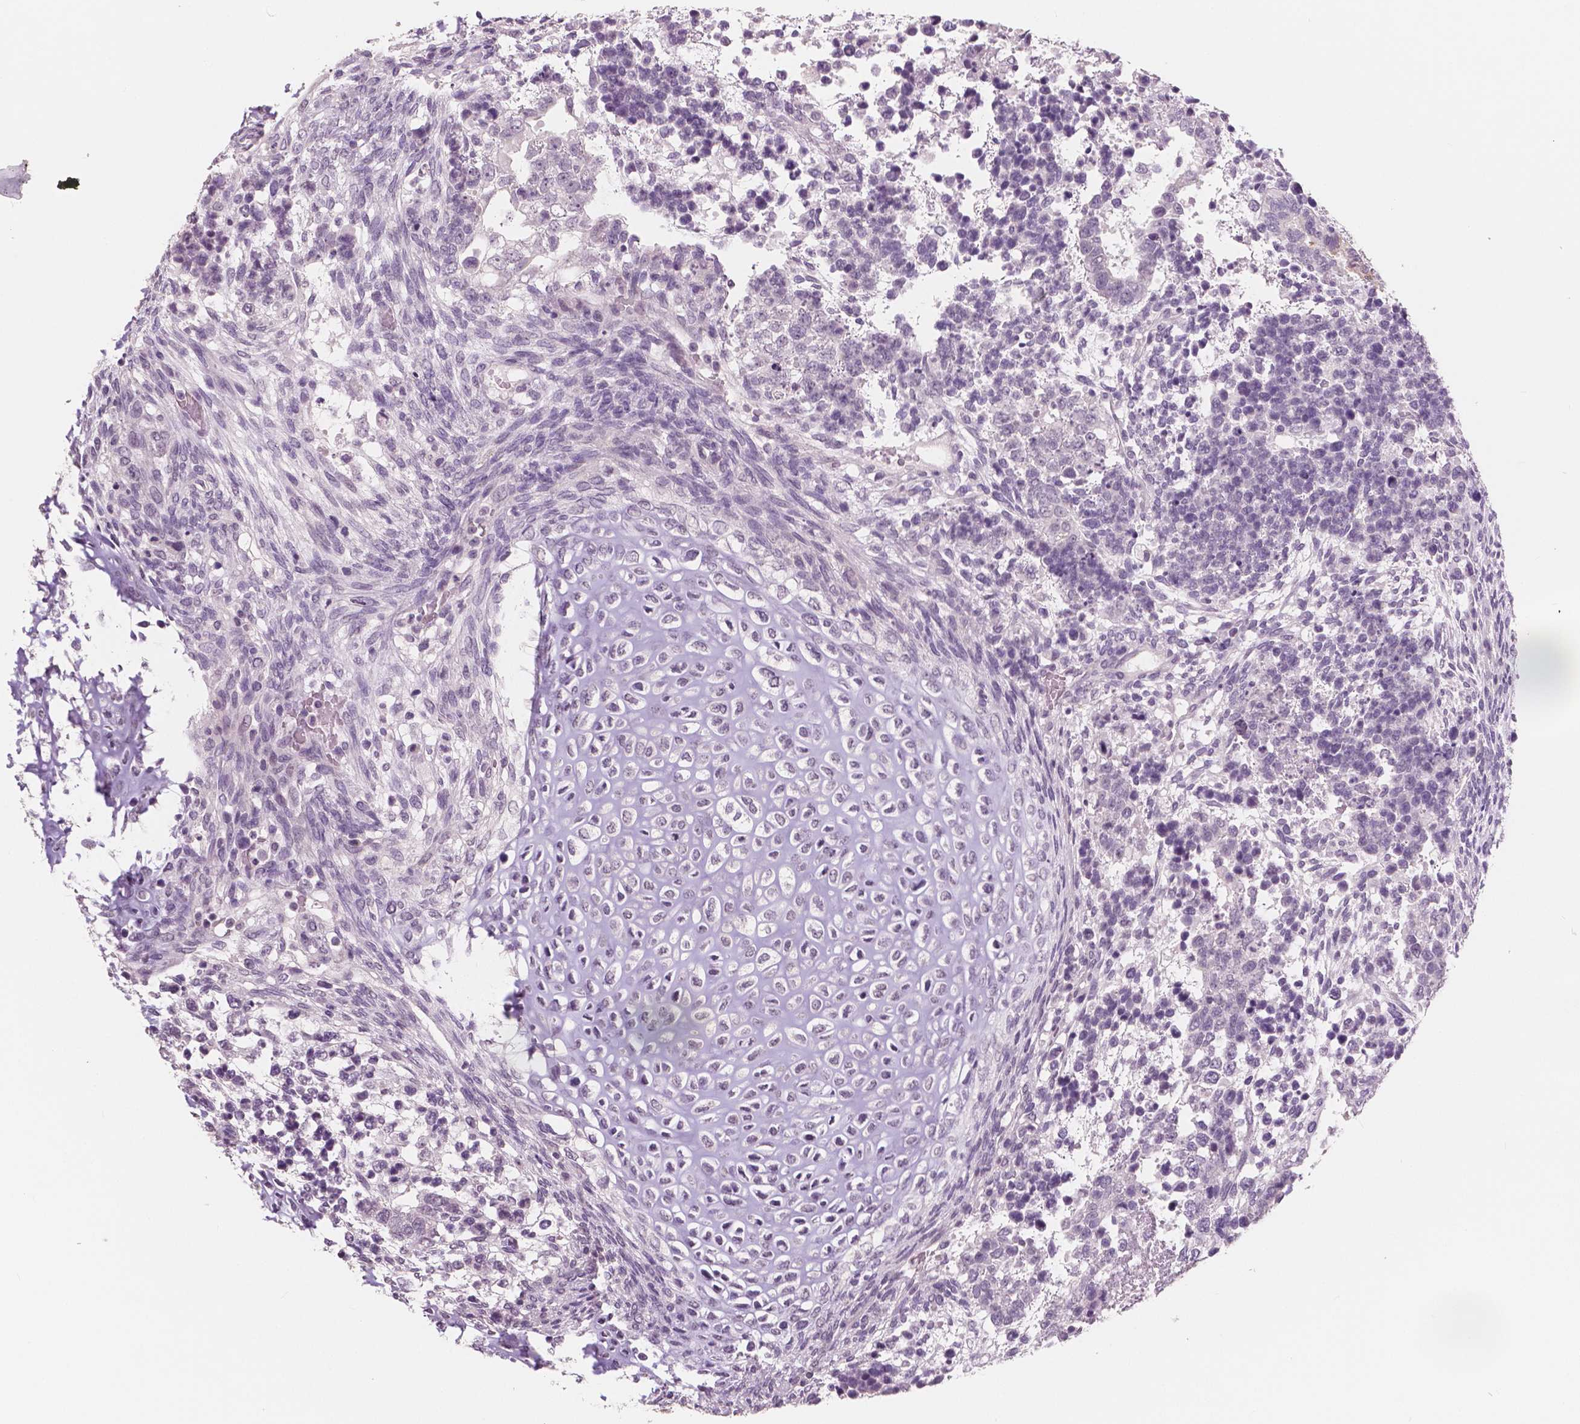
{"staining": {"intensity": "negative", "quantity": "none", "location": "none"}, "tissue": "testis cancer", "cell_type": "Tumor cells", "image_type": "cancer", "snomed": [{"axis": "morphology", "description": "Carcinoma, Embryonal, NOS"}, {"axis": "topography", "description": "Testis"}], "caption": "Tumor cells are negative for protein expression in human testis embryonal carcinoma. (Brightfield microscopy of DAB immunohistochemistry at high magnification).", "gene": "NECAB1", "patient": {"sex": "male", "age": 23}}